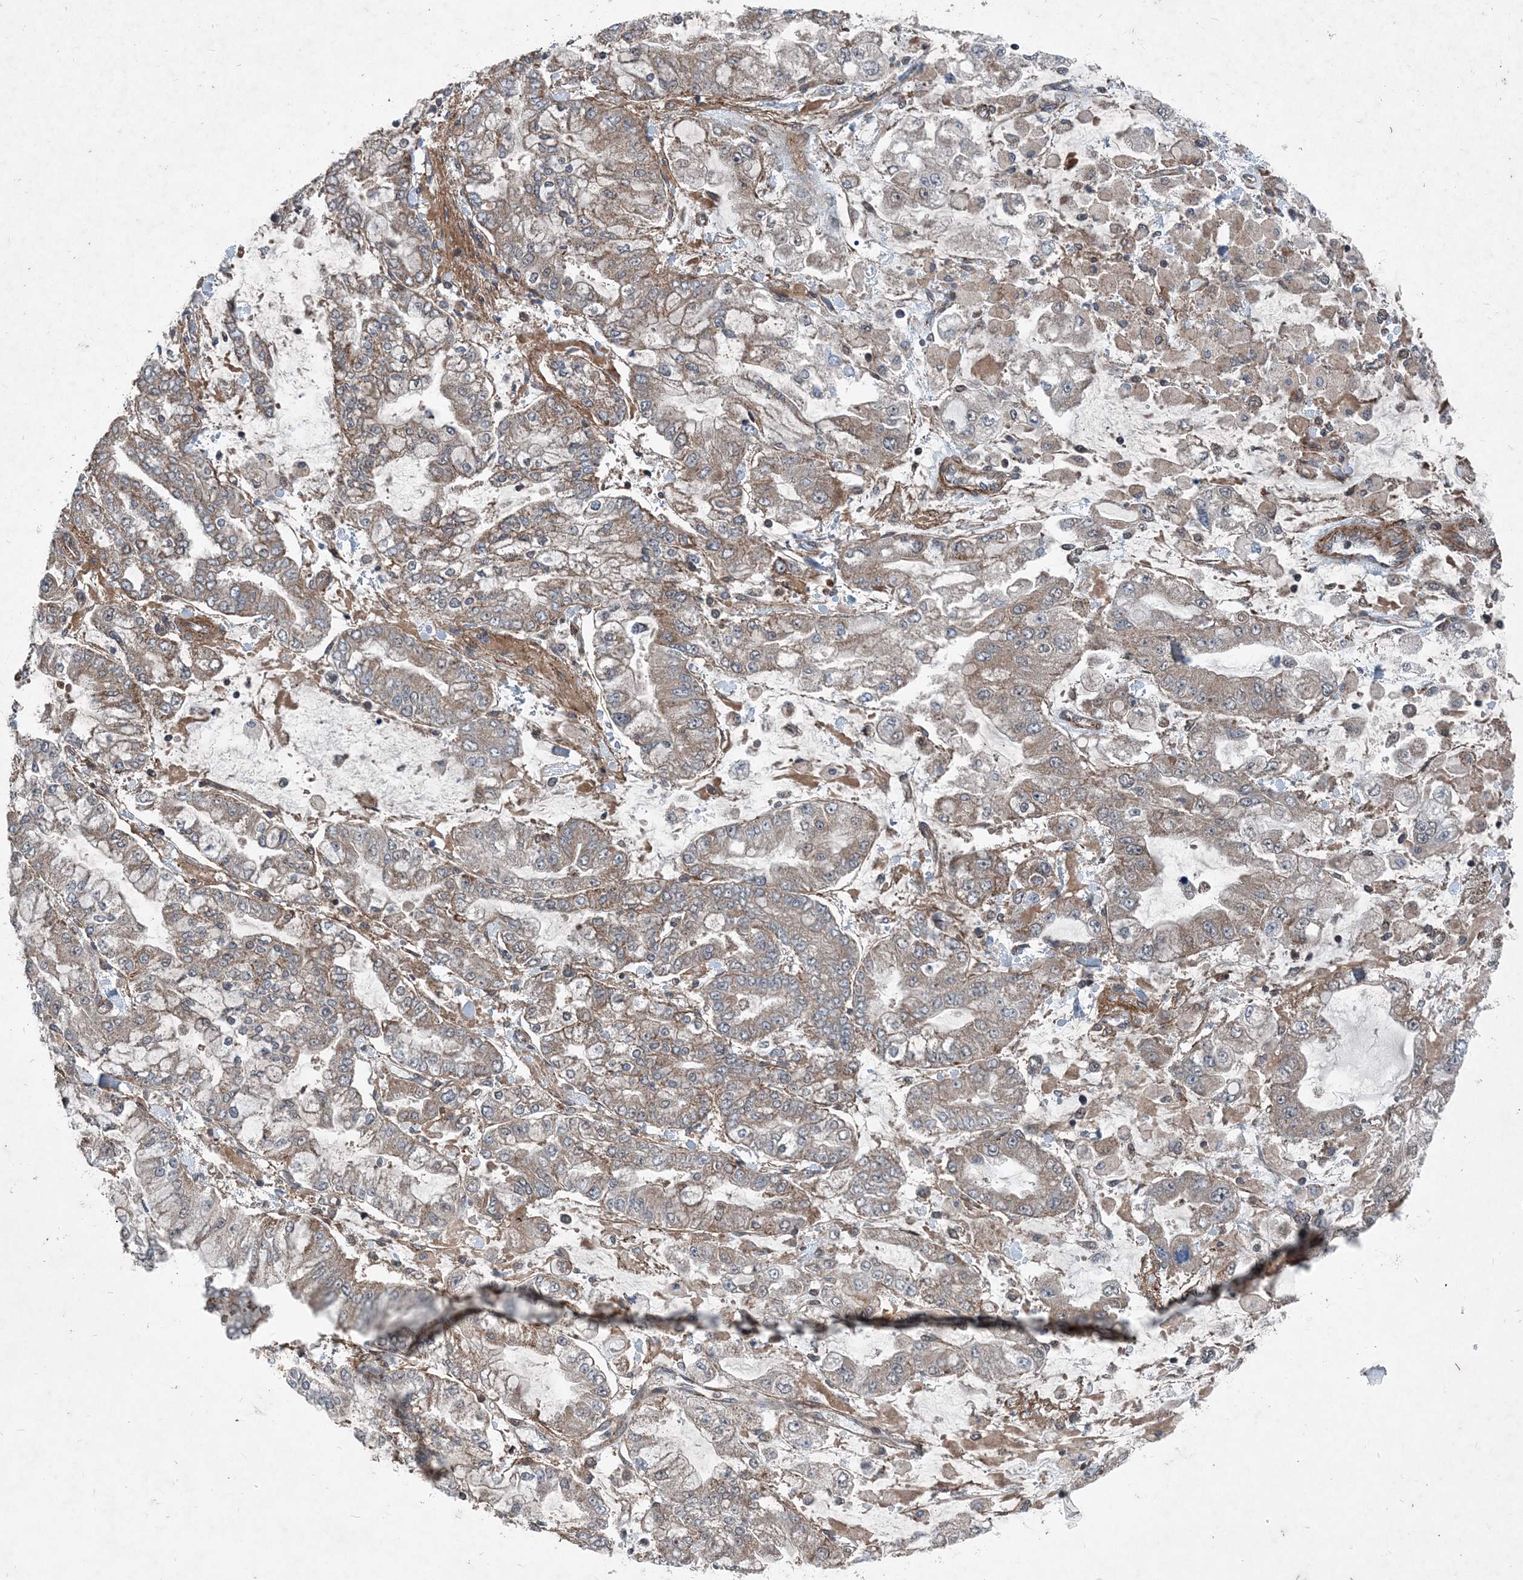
{"staining": {"intensity": "weak", "quantity": ">75%", "location": "cytoplasmic/membranous"}, "tissue": "stomach cancer", "cell_type": "Tumor cells", "image_type": "cancer", "snomed": [{"axis": "morphology", "description": "Normal tissue, NOS"}, {"axis": "morphology", "description": "Adenocarcinoma, NOS"}, {"axis": "topography", "description": "Stomach, upper"}, {"axis": "topography", "description": "Stomach"}], "caption": "Protein staining shows weak cytoplasmic/membranous positivity in approximately >75% of tumor cells in stomach cancer (adenocarcinoma). The staining was performed using DAB (3,3'-diaminobenzidine) to visualize the protein expression in brown, while the nuclei were stained in blue with hematoxylin (Magnification: 20x).", "gene": "NDUFA2", "patient": {"sex": "male", "age": 76}}